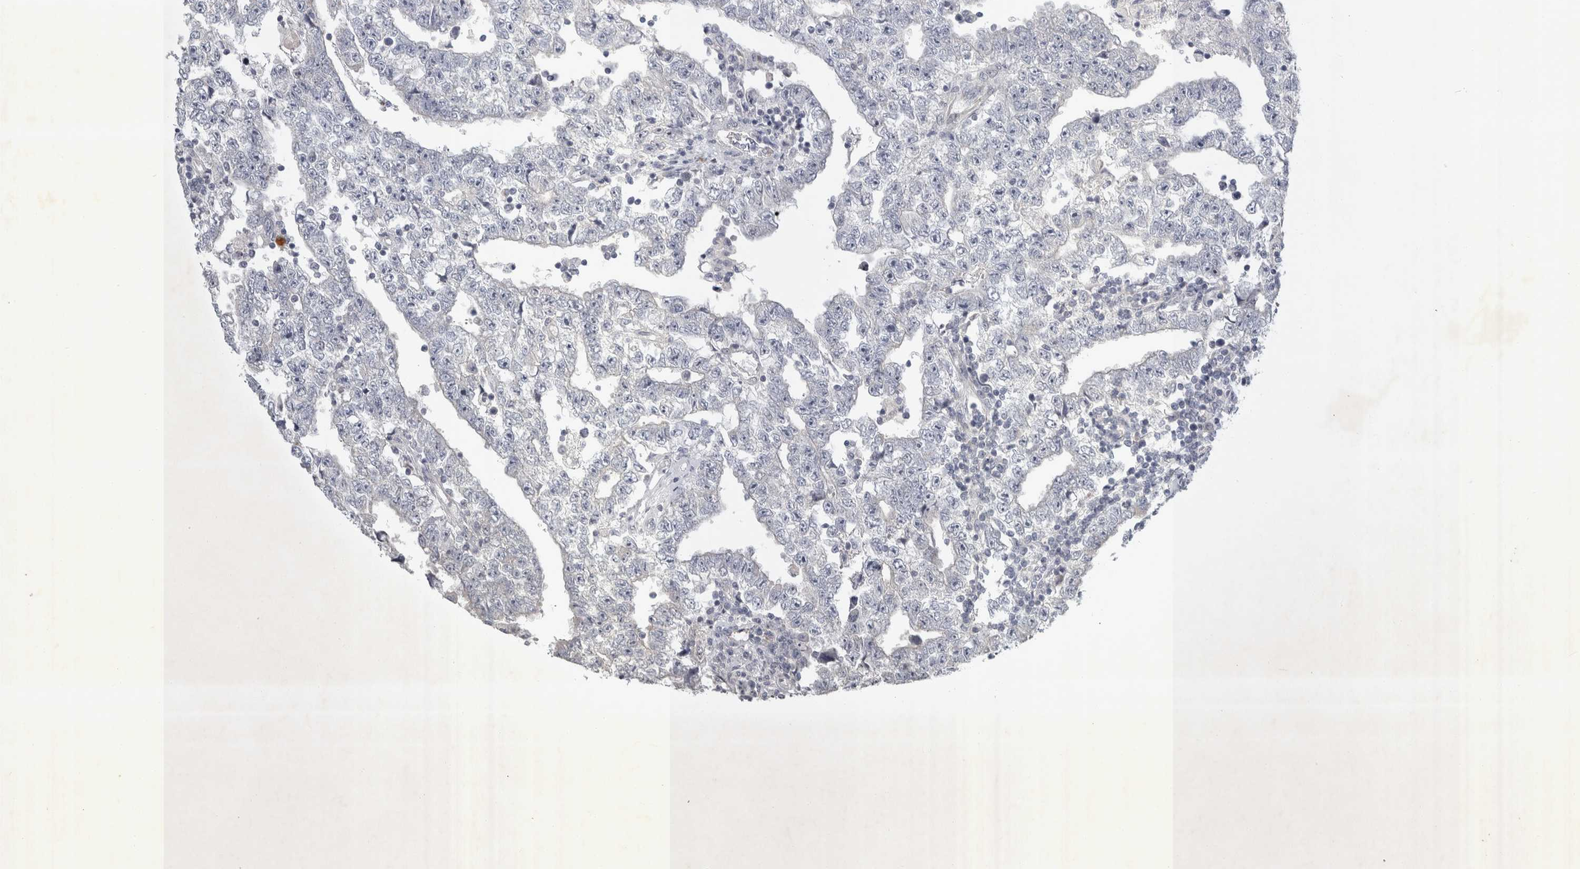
{"staining": {"intensity": "negative", "quantity": "none", "location": "none"}, "tissue": "testis cancer", "cell_type": "Tumor cells", "image_type": "cancer", "snomed": [{"axis": "morphology", "description": "Carcinoma, Embryonal, NOS"}, {"axis": "topography", "description": "Testis"}], "caption": "Photomicrograph shows no protein positivity in tumor cells of embryonal carcinoma (testis) tissue. Brightfield microscopy of immunohistochemistry (IHC) stained with DAB (brown) and hematoxylin (blue), captured at high magnification.", "gene": "FXYD7", "patient": {"sex": "male", "age": 25}}